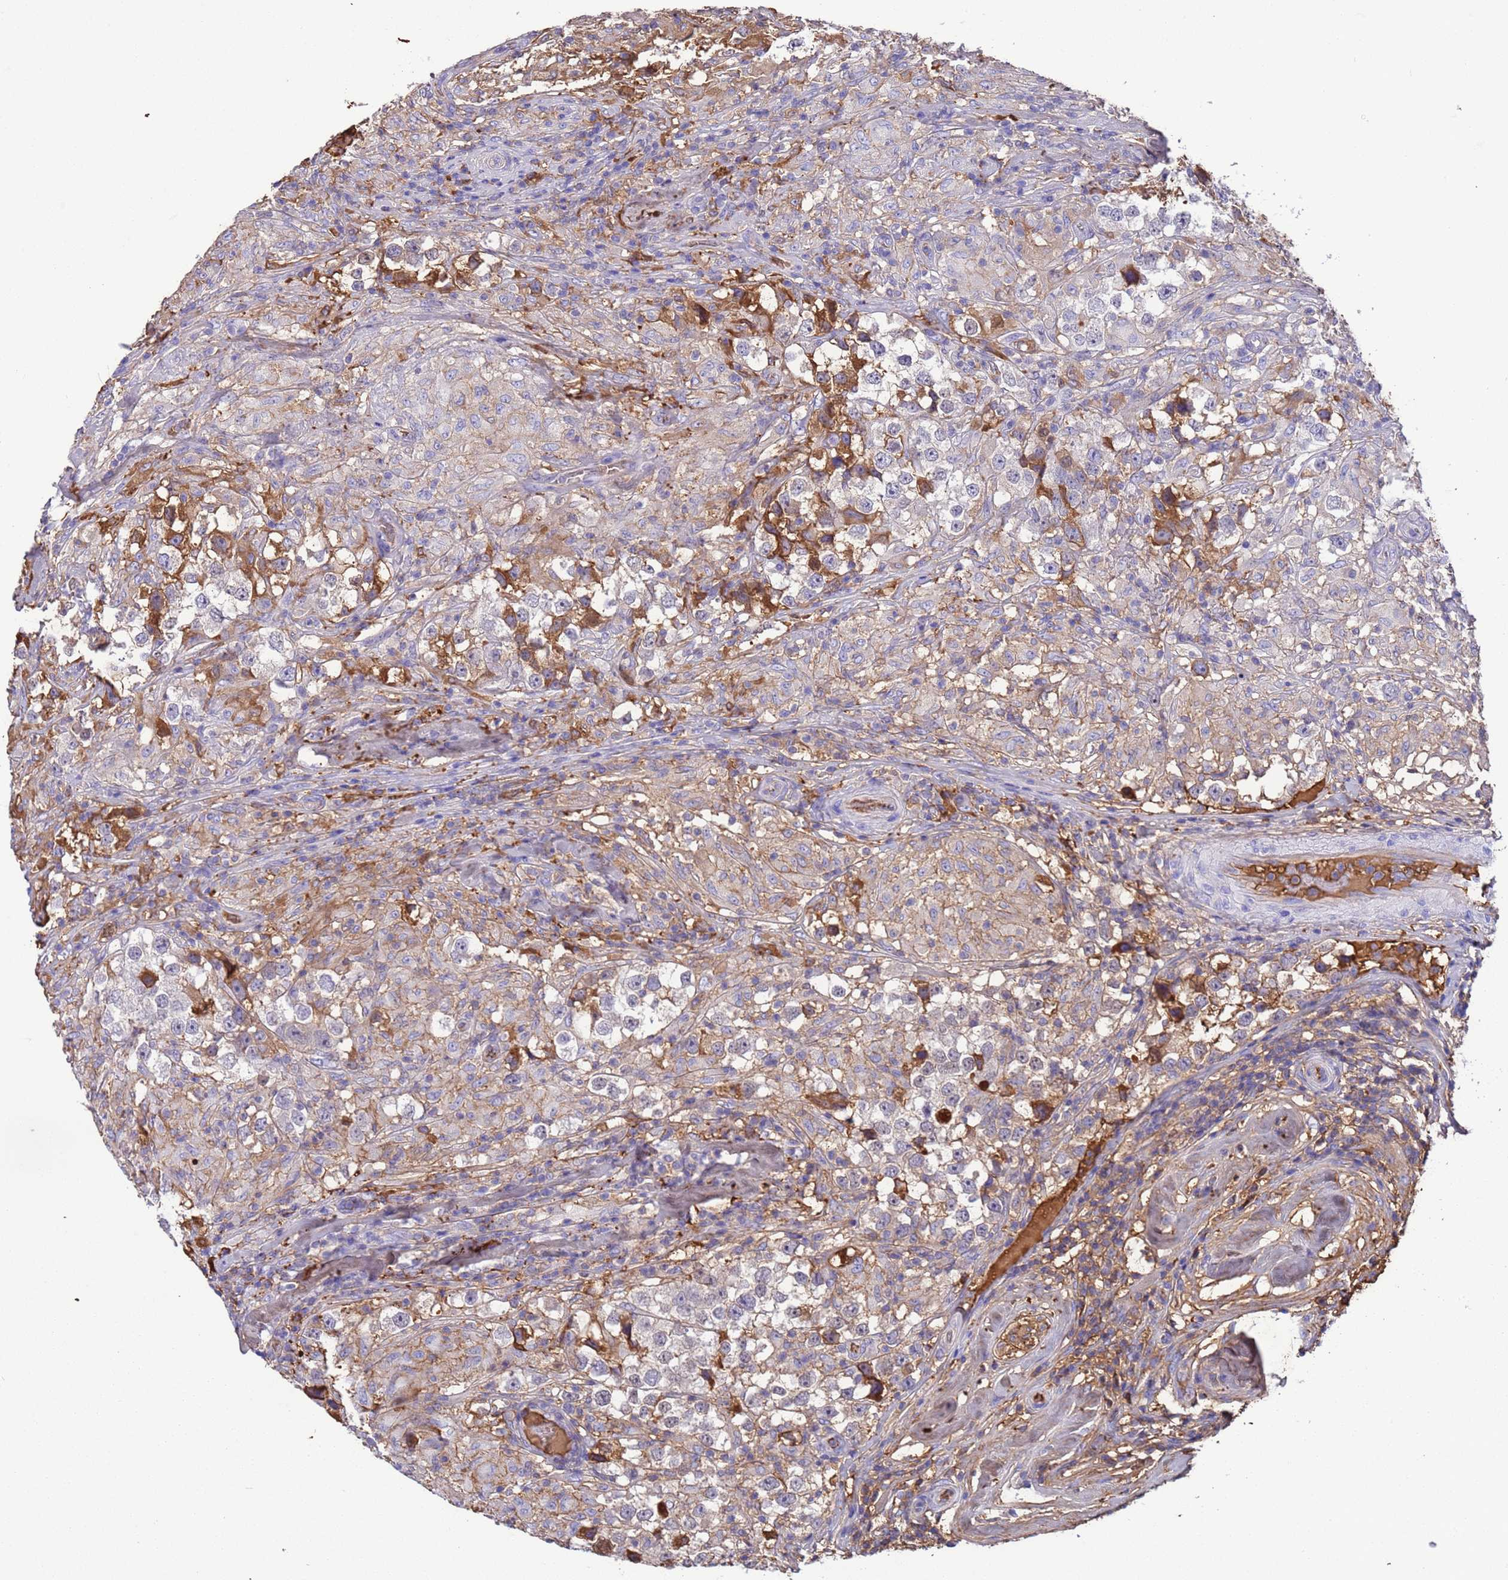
{"staining": {"intensity": "moderate", "quantity": "<25%", "location": "cytoplasmic/membranous"}, "tissue": "testis cancer", "cell_type": "Tumor cells", "image_type": "cancer", "snomed": [{"axis": "morphology", "description": "Seminoma, NOS"}, {"axis": "topography", "description": "Testis"}], "caption": "Testis cancer stained with a brown dye exhibits moderate cytoplasmic/membranous positive positivity in about <25% of tumor cells.", "gene": "H1-7", "patient": {"sex": "male", "age": 46}}